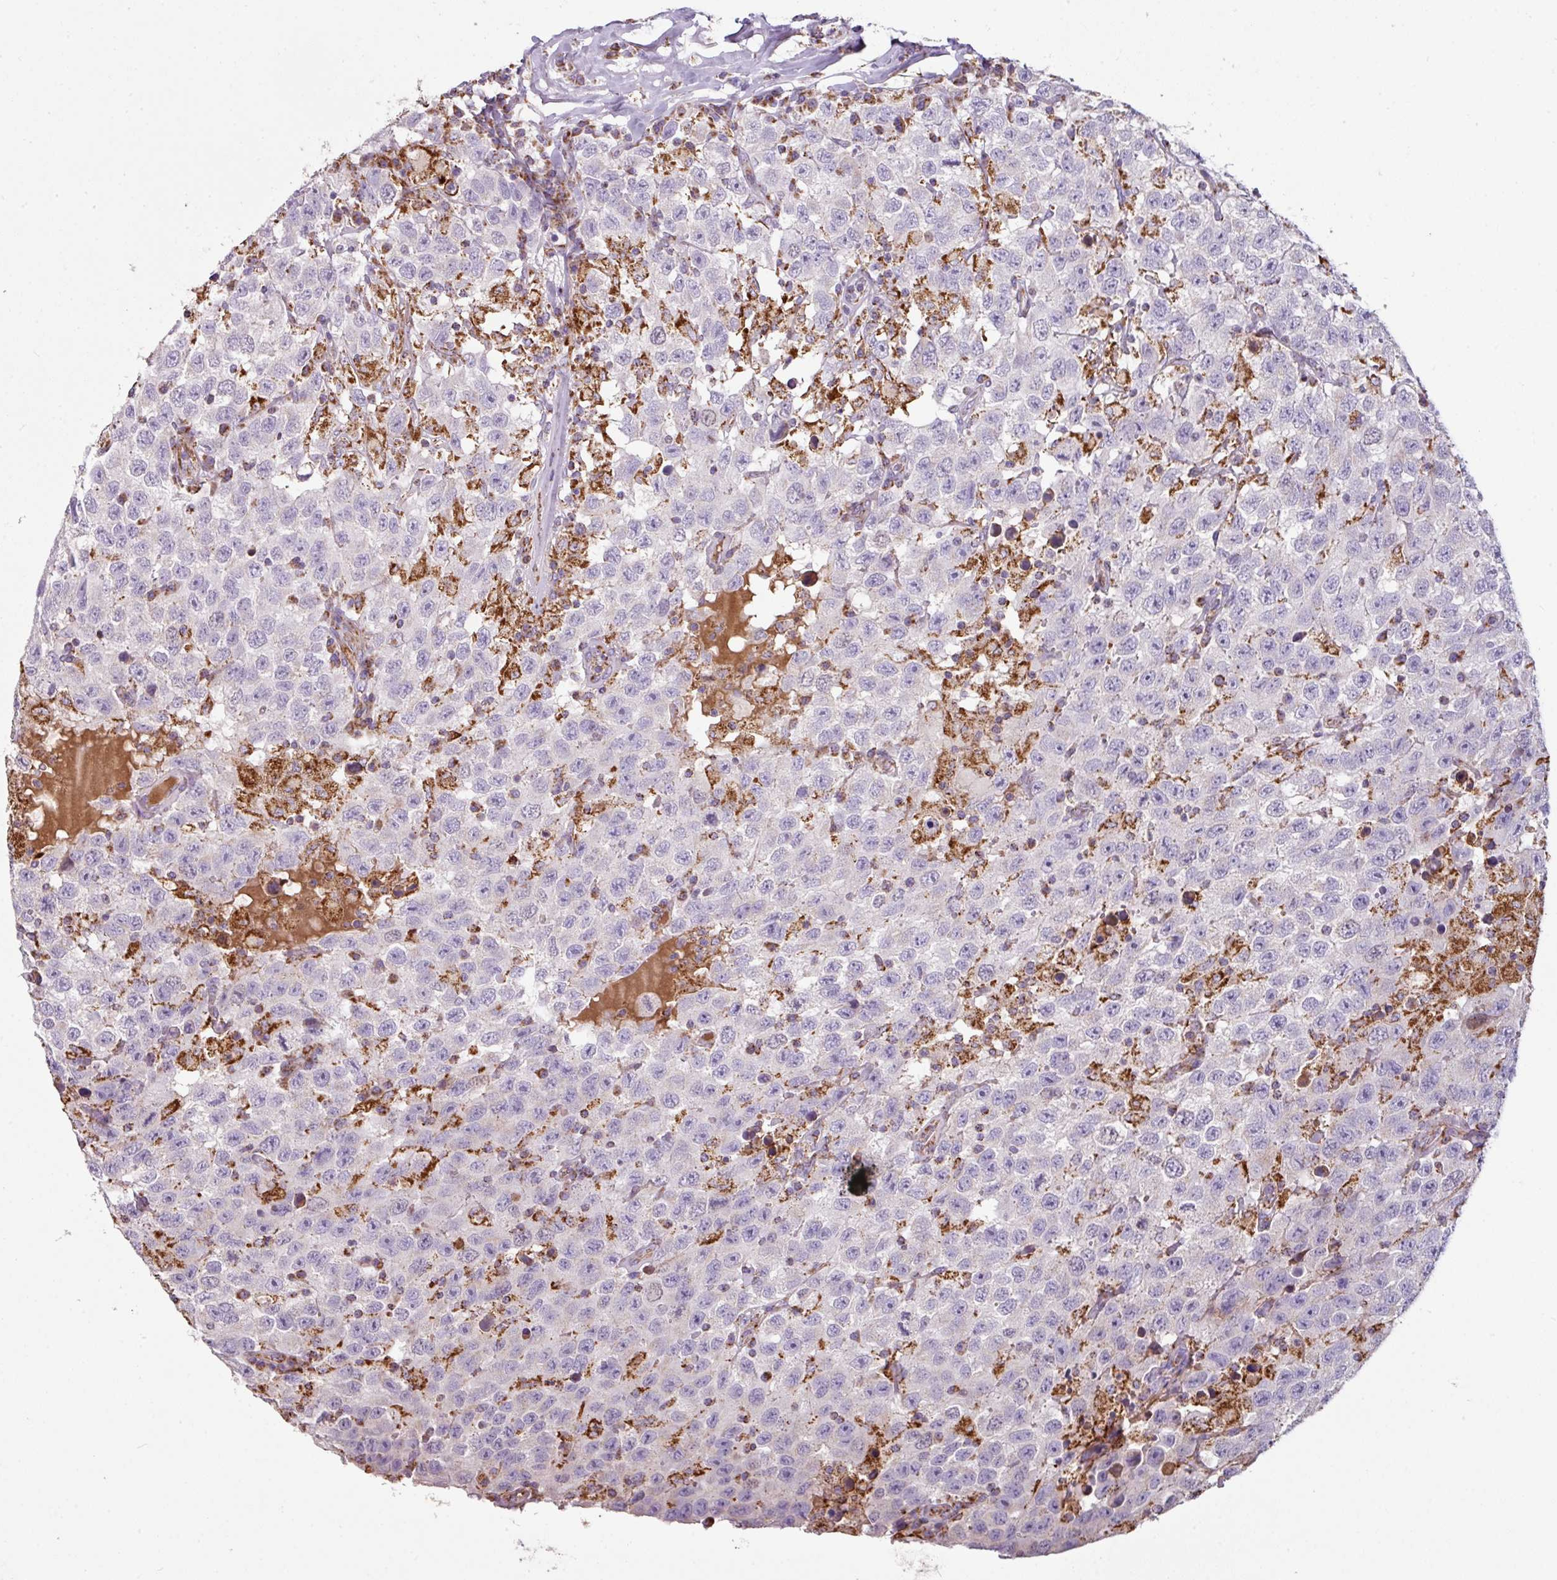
{"staining": {"intensity": "negative", "quantity": "none", "location": "none"}, "tissue": "testis cancer", "cell_type": "Tumor cells", "image_type": "cancer", "snomed": [{"axis": "morphology", "description": "Seminoma, NOS"}, {"axis": "topography", "description": "Testis"}], "caption": "This is an immunohistochemistry micrograph of human testis cancer. There is no staining in tumor cells.", "gene": "SQOR", "patient": {"sex": "male", "age": 41}}